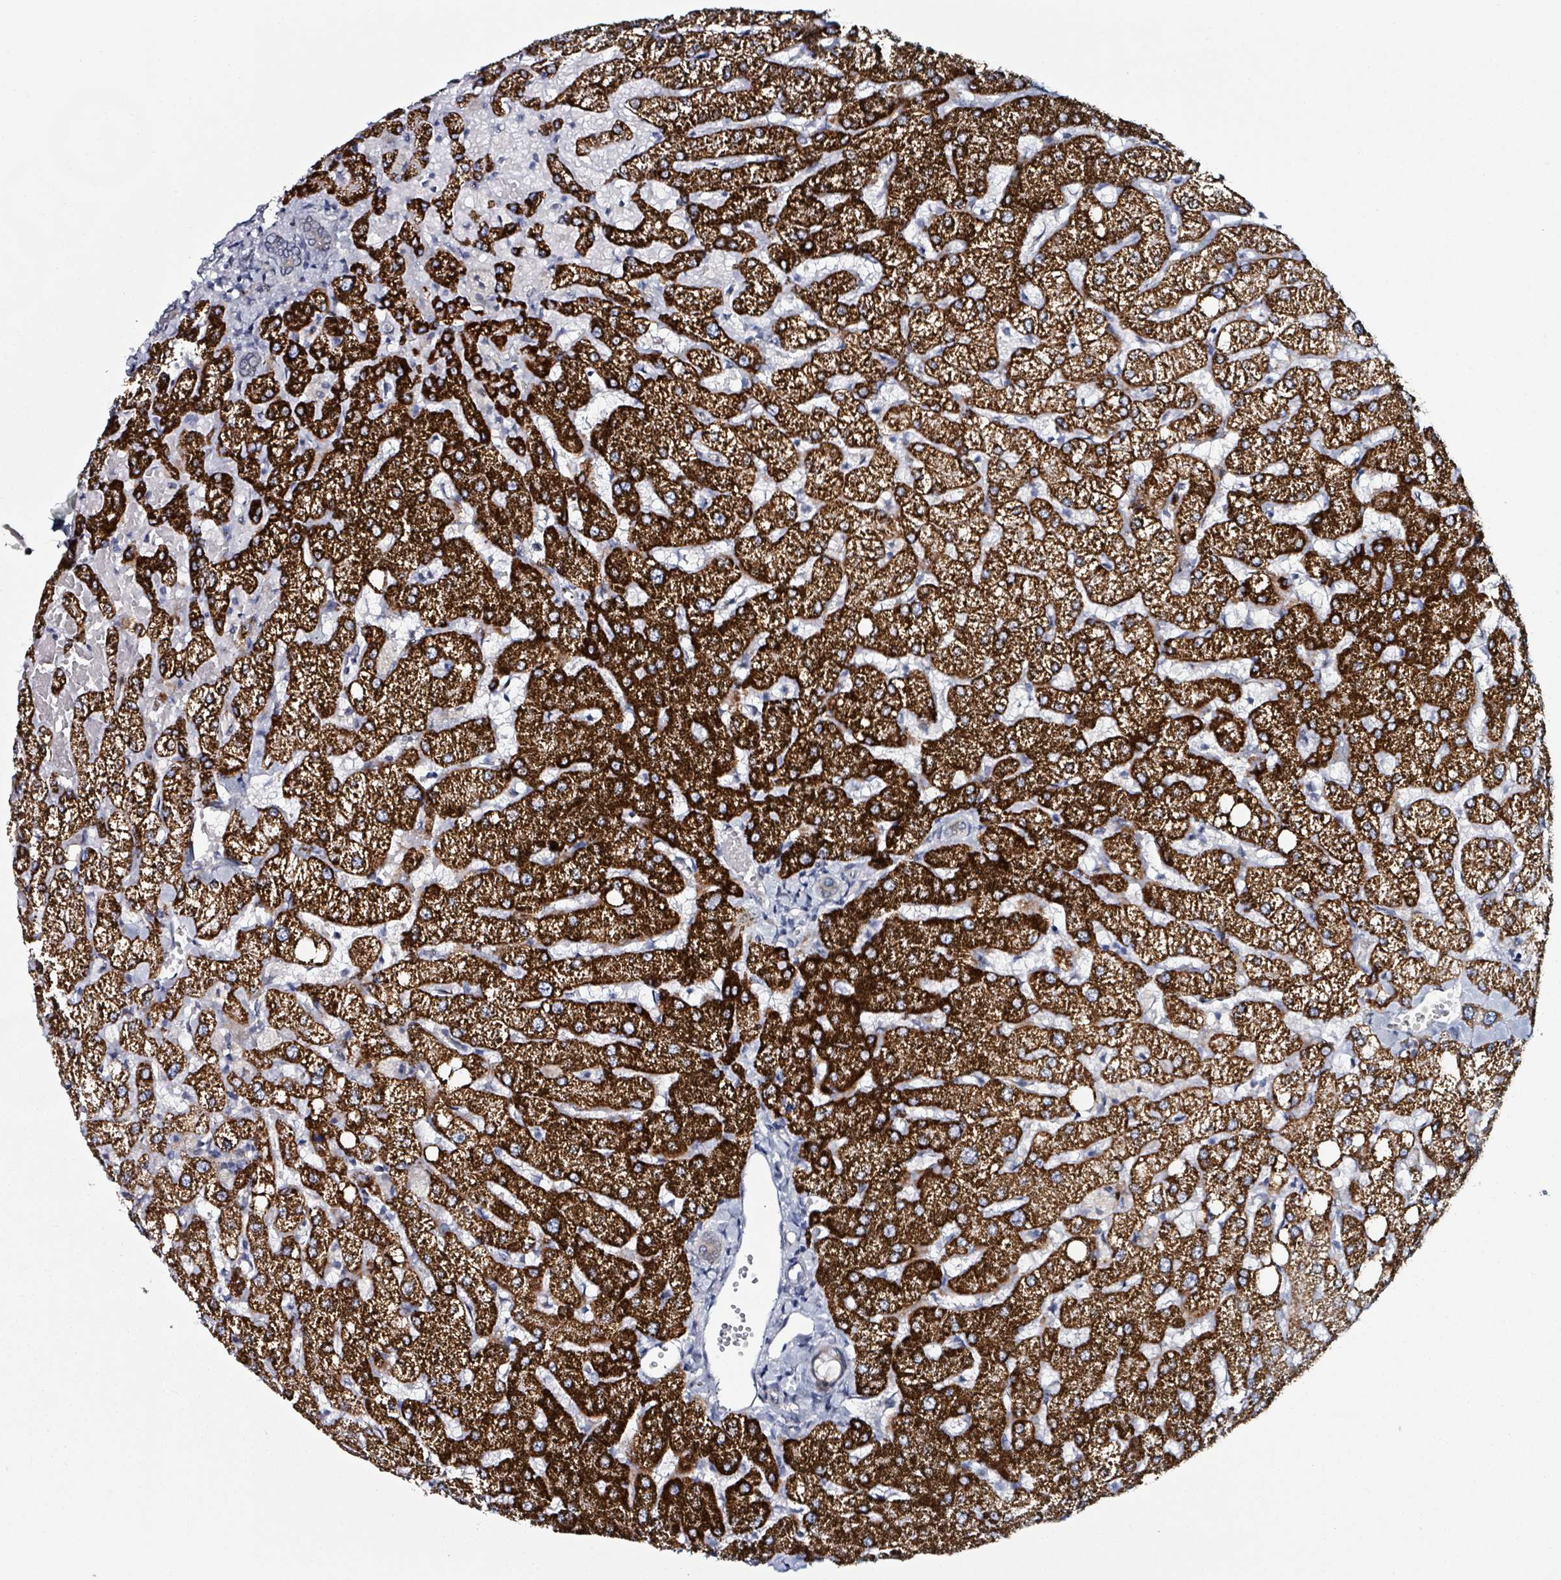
{"staining": {"intensity": "negative", "quantity": "none", "location": "none"}, "tissue": "liver", "cell_type": "Cholangiocytes", "image_type": "normal", "snomed": [{"axis": "morphology", "description": "Normal tissue, NOS"}, {"axis": "topography", "description": "Liver"}], "caption": "Normal liver was stained to show a protein in brown. There is no significant expression in cholangiocytes.", "gene": "B3GAT3", "patient": {"sex": "female", "age": 54}}